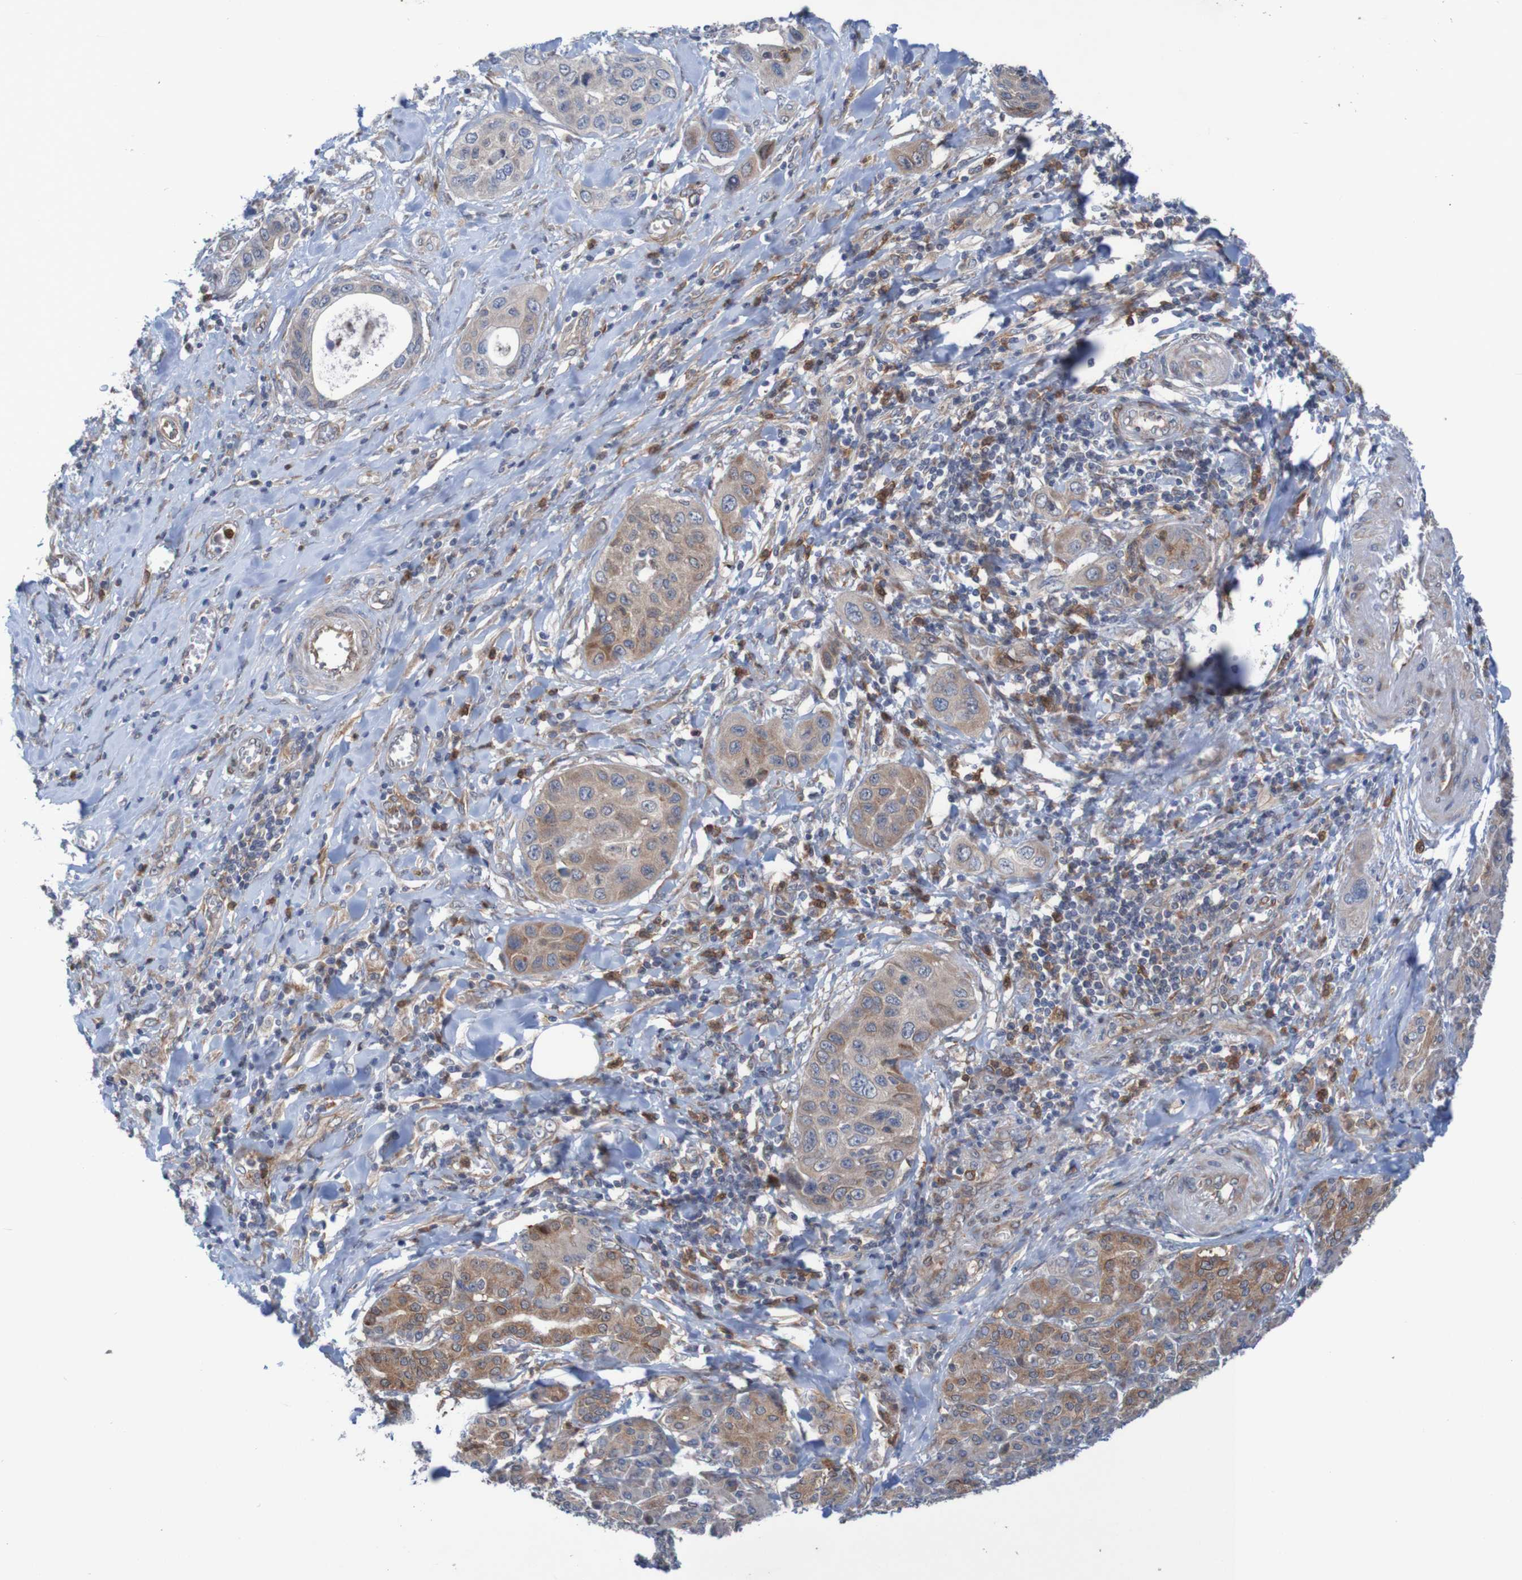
{"staining": {"intensity": "moderate", "quantity": "25%-75%", "location": "cytoplasmic/membranous"}, "tissue": "pancreatic cancer", "cell_type": "Tumor cells", "image_type": "cancer", "snomed": [{"axis": "morphology", "description": "Adenocarcinoma, NOS"}, {"axis": "topography", "description": "Pancreas"}], "caption": "The immunohistochemical stain labels moderate cytoplasmic/membranous staining in tumor cells of adenocarcinoma (pancreatic) tissue.", "gene": "ANGPT4", "patient": {"sex": "female", "age": 70}}